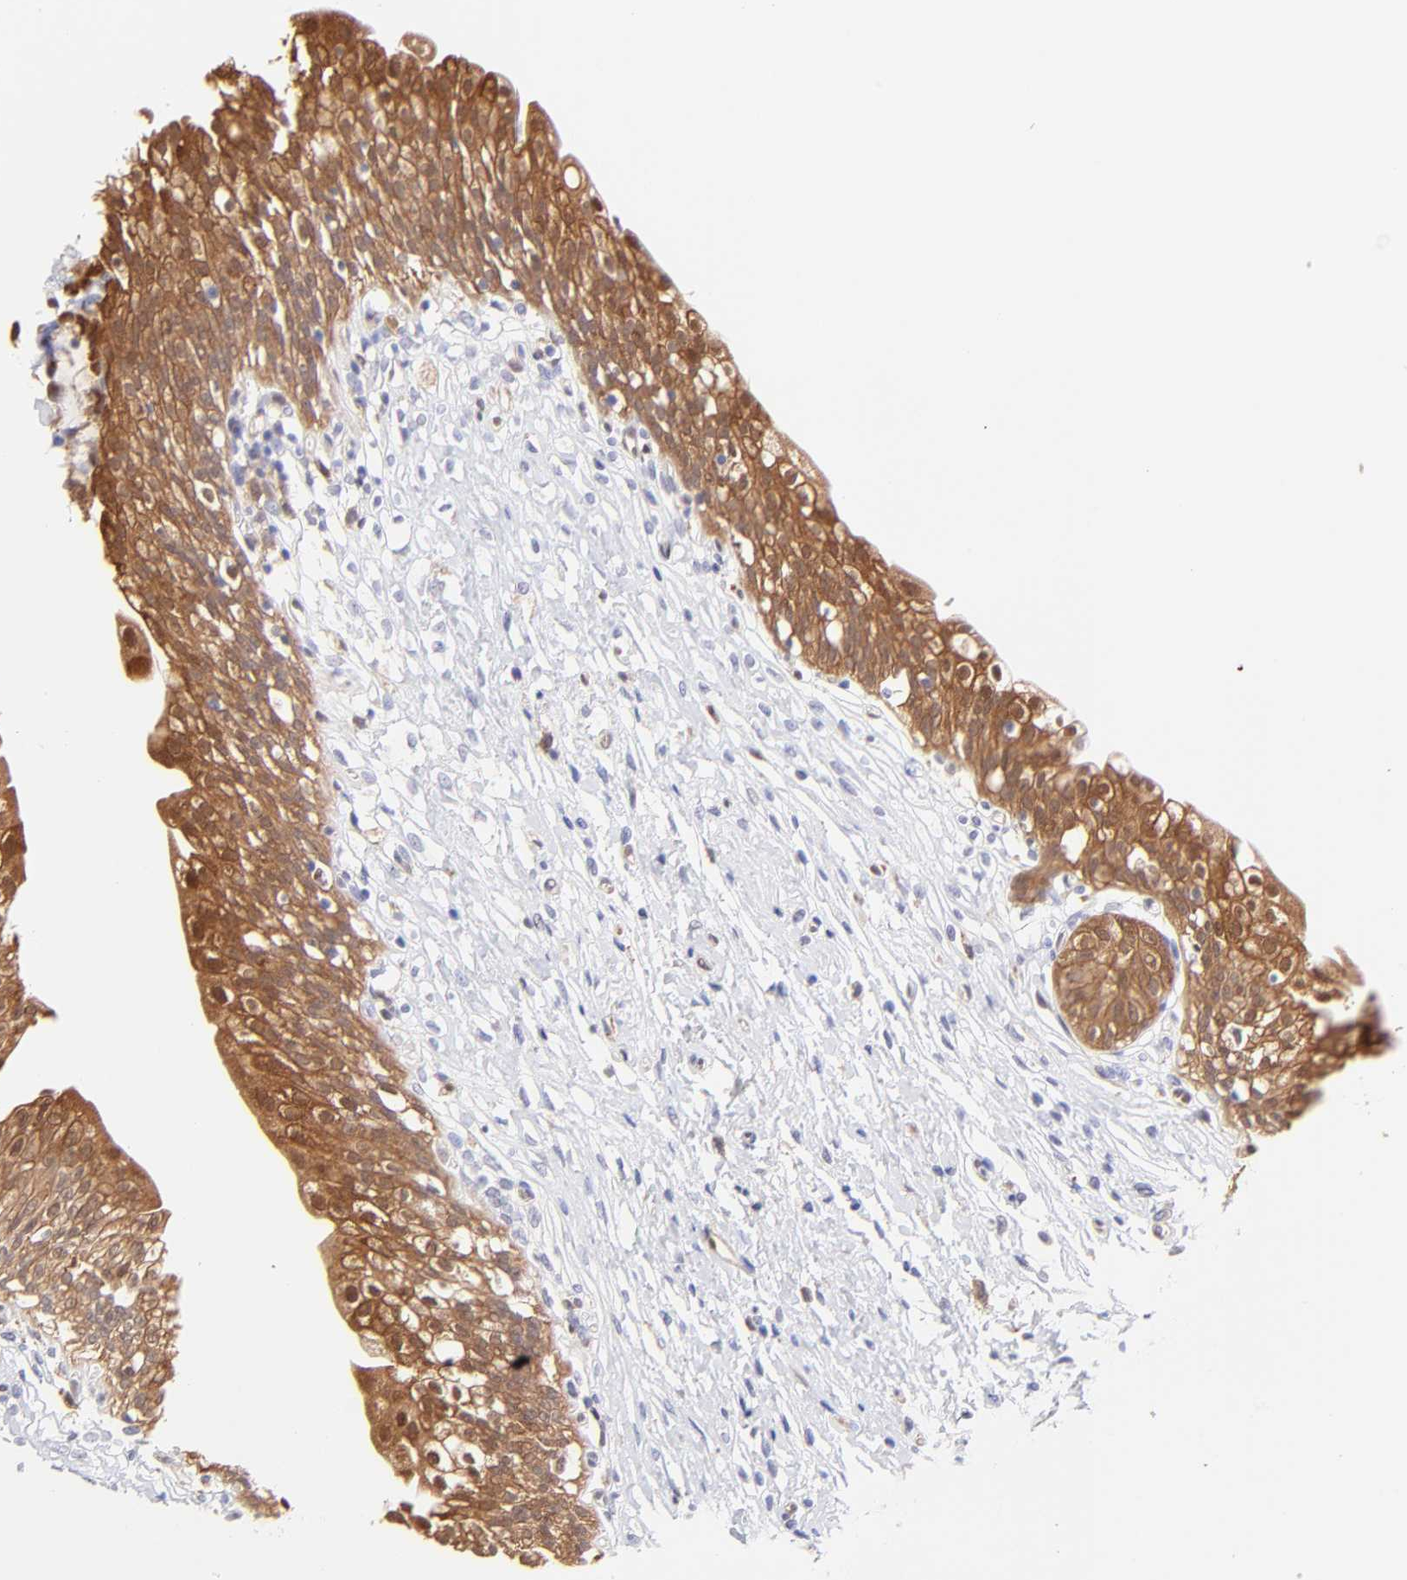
{"staining": {"intensity": "moderate", "quantity": ">75%", "location": "cytoplasmic/membranous"}, "tissue": "urinary bladder", "cell_type": "Urothelial cells", "image_type": "normal", "snomed": [{"axis": "morphology", "description": "Normal tissue, NOS"}, {"axis": "topography", "description": "Urinary bladder"}], "caption": "Immunohistochemistry staining of benign urinary bladder, which shows medium levels of moderate cytoplasmic/membranous expression in approximately >75% of urothelial cells indicating moderate cytoplasmic/membranous protein expression. The staining was performed using DAB (brown) for protein detection and nuclei were counterstained in hematoxylin (blue).", "gene": "HYAL1", "patient": {"sex": "female", "age": 80}}